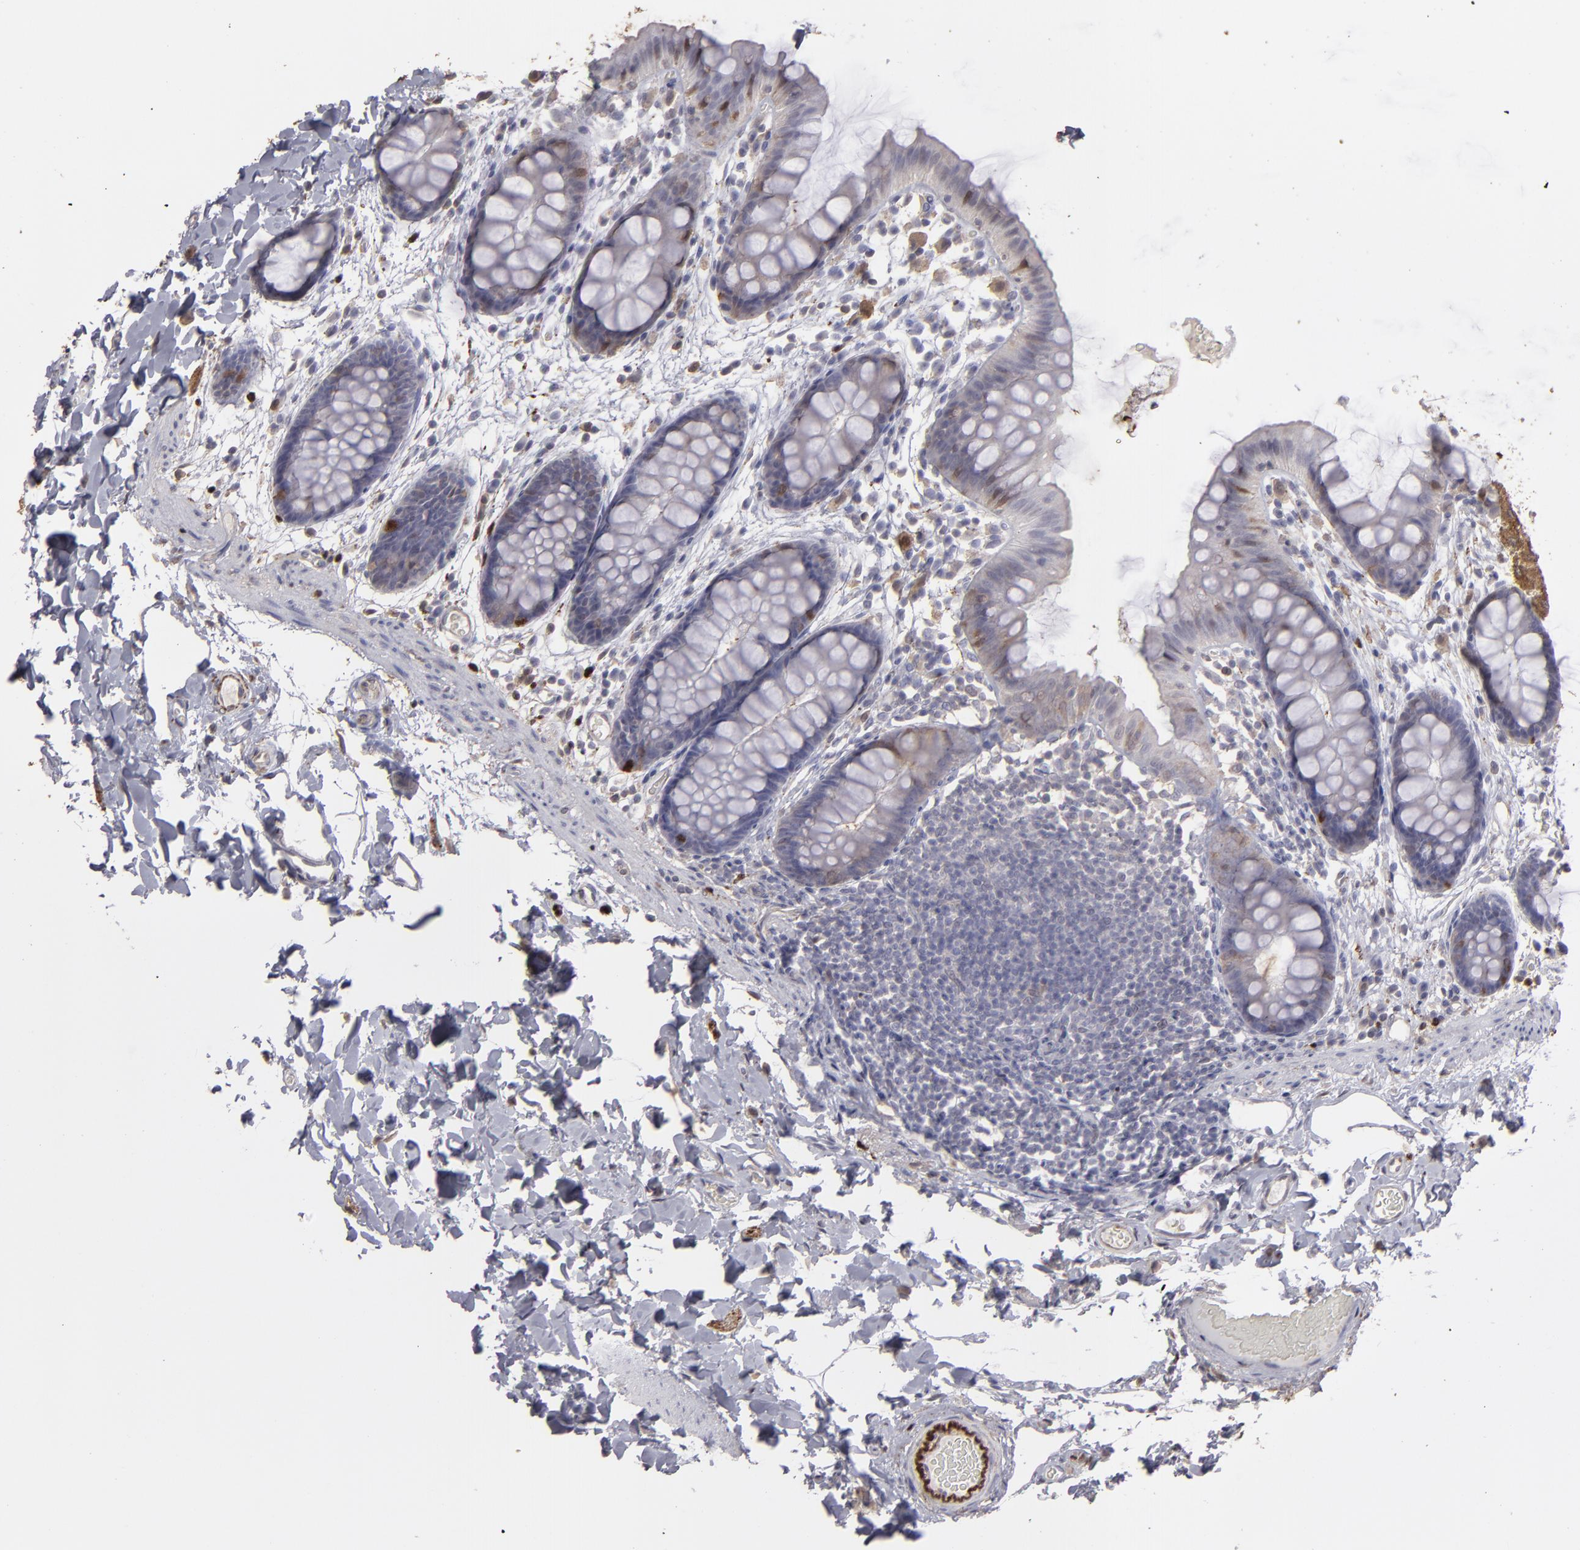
{"staining": {"intensity": "moderate", "quantity": "25%-75%", "location": "cytoplasmic/membranous"}, "tissue": "colon", "cell_type": "Endothelial cells", "image_type": "normal", "snomed": [{"axis": "morphology", "description": "Normal tissue, NOS"}, {"axis": "topography", "description": "Smooth muscle"}, {"axis": "topography", "description": "Colon"}], "caption": "Protein expression by immunohistochemistry displays moderate cytoplasmic/membranous positivity in about 25%-75% of endothelial cells in normal colon. The protein of interest is shown in brown color, while the nuclei are stained blue.", "gene": "SEMA3G", "patient": {"sex": "male", "age": 67}}